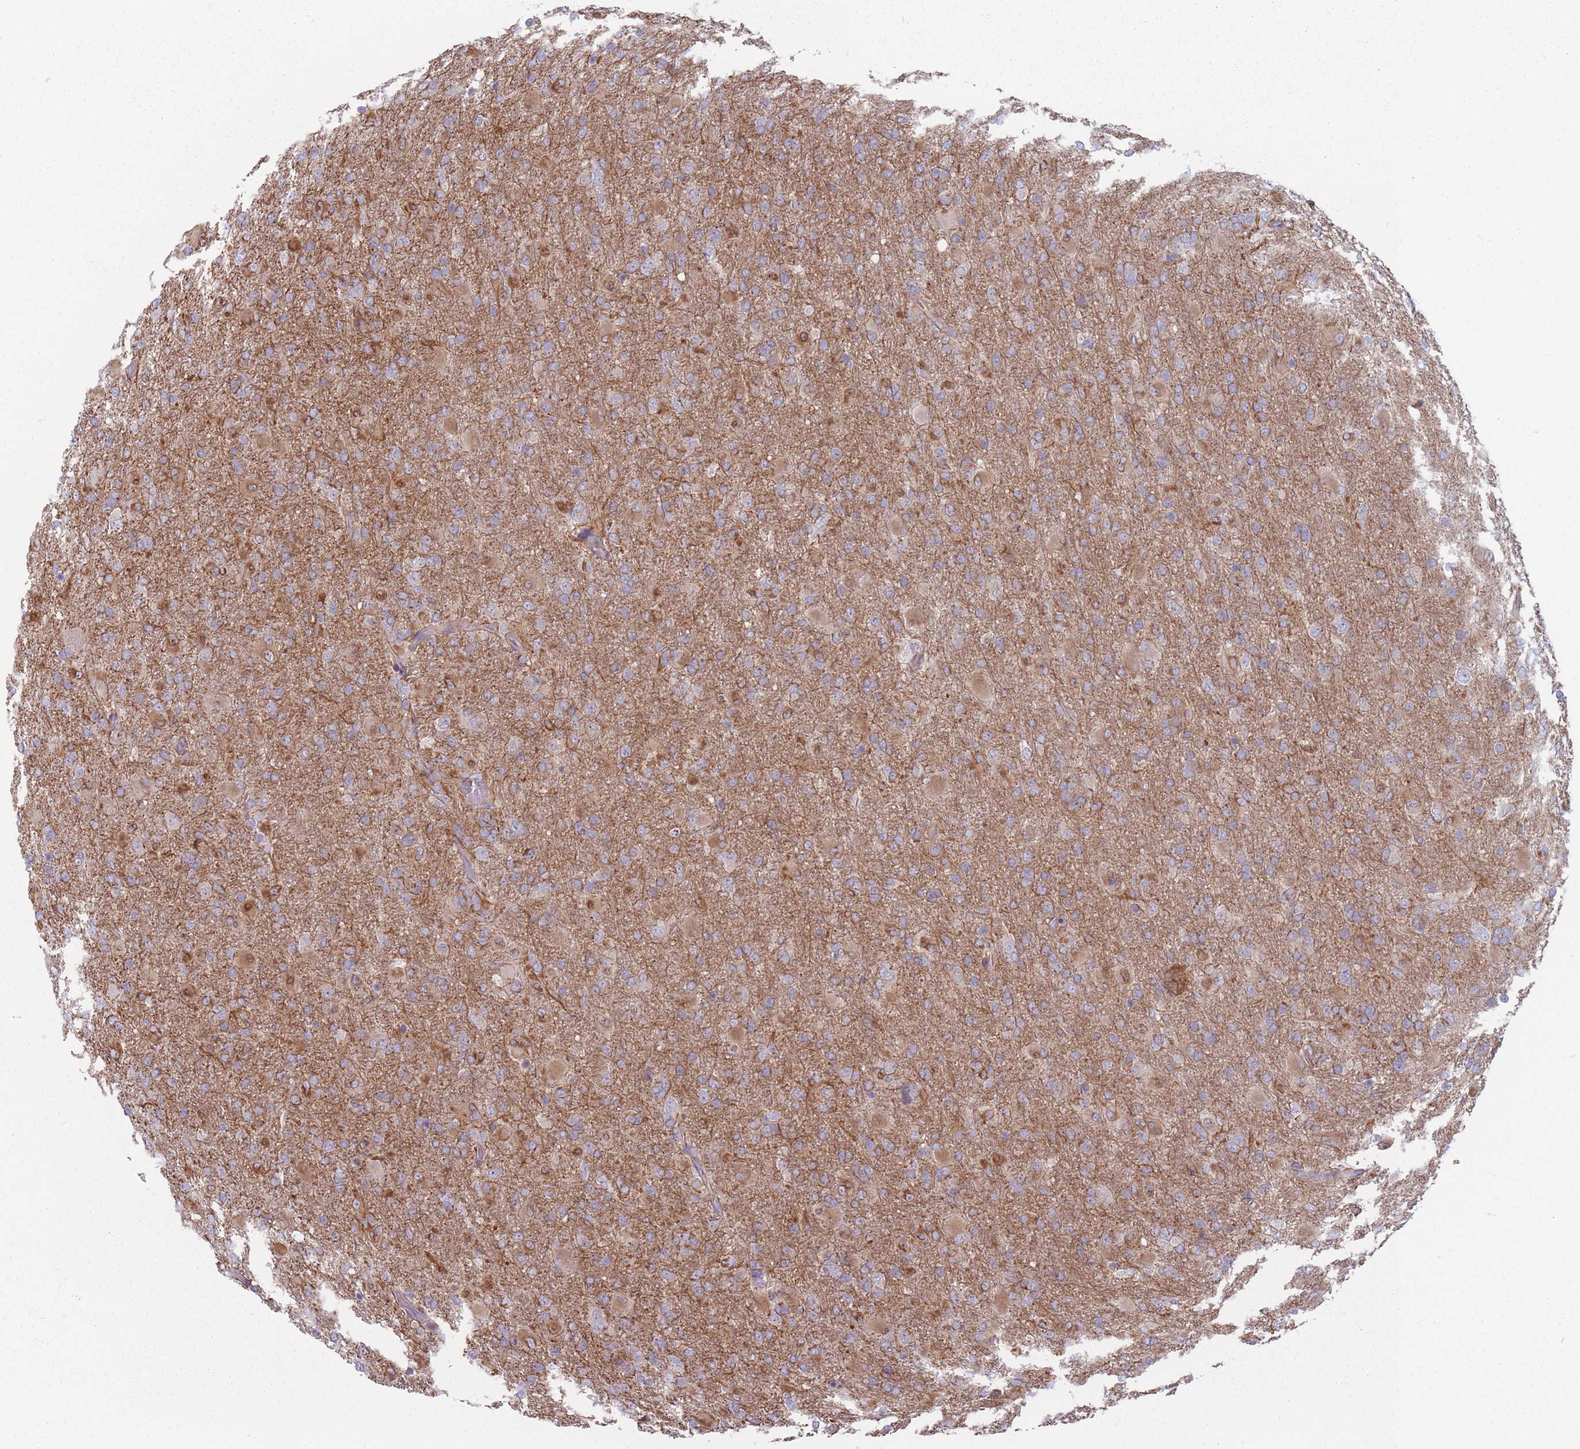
{"staining": {"intensity": "weak", "quantity": "<25%", "location": "cytoplasmic/membranous"}, "tissue": "glioma", "cell_type": "Tumor cells", "image_type": "cancer", "snomed": [{"axis": "morphology", "description": "Glioma, malignant, Low grade"}, {"axis": "topography", "description": "Brain"}], "caption": "DAB immunohistochemical staining of glioma shows no significant positivity in tumor cells. The staining was performed using DAB to visualize the protein expression in brown, while the nuclei were stained in blue with hematoxylin (Magnification: 20x).", "gene": "HSBP1L1", "patient": {"sex": "male", "age": 65}}